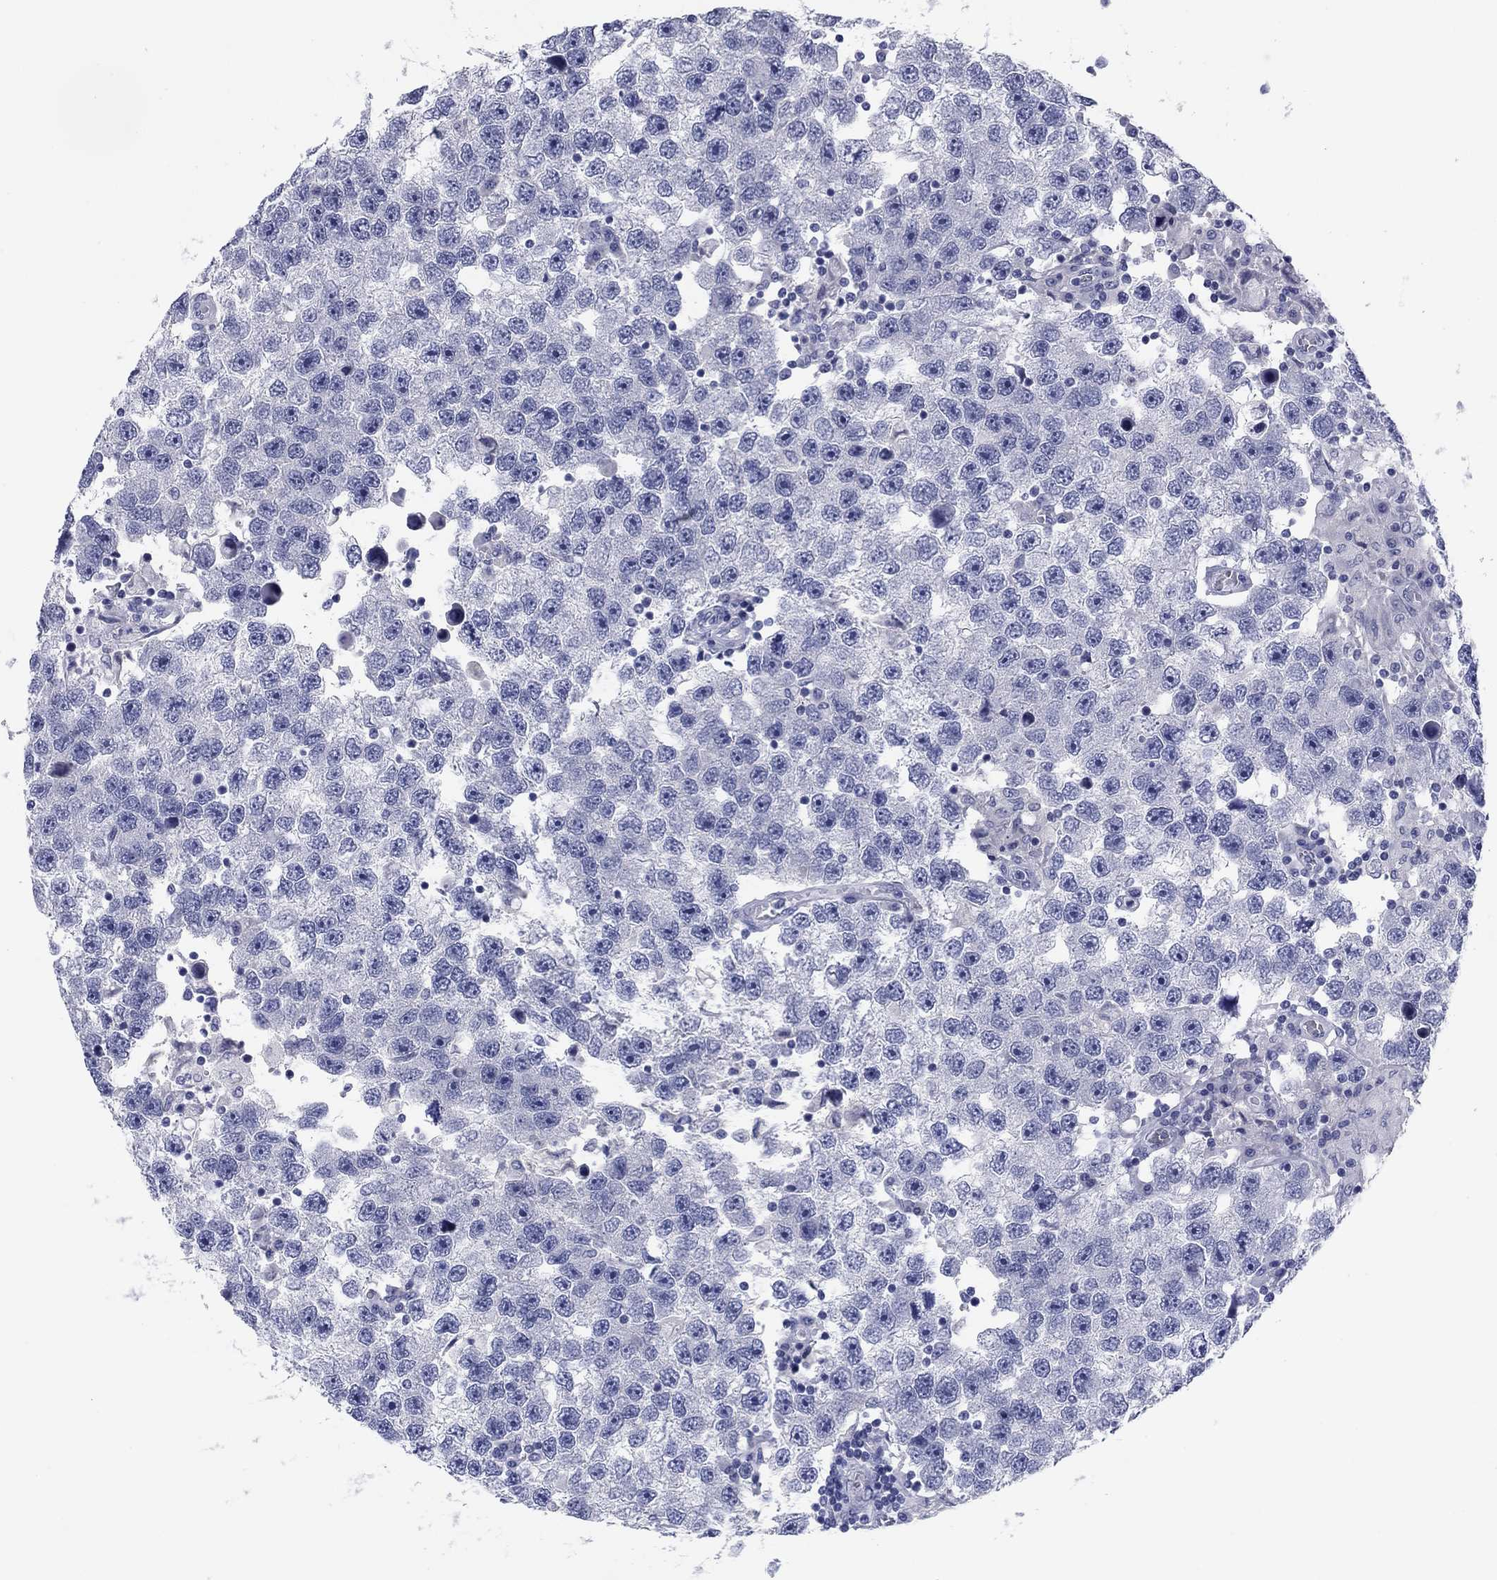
{"staining": {"intensity": "negative", "quantity": "none", "location": "none"}, "tissue": "testis cancer", "cell_type": "Tumor cells", "image_type": "cancer", "snomed": [{"axis": "morphology", "description": "Seminoma, NOS"}, {"axis": "topography", "description": "Testis"}], "caption": "Seminoma (testis) was stained to show a protein in brown. There is no significant positivity in tumor cells.", "gene": "KCNH1", "patient": {"sex": "male", "age": 26}}